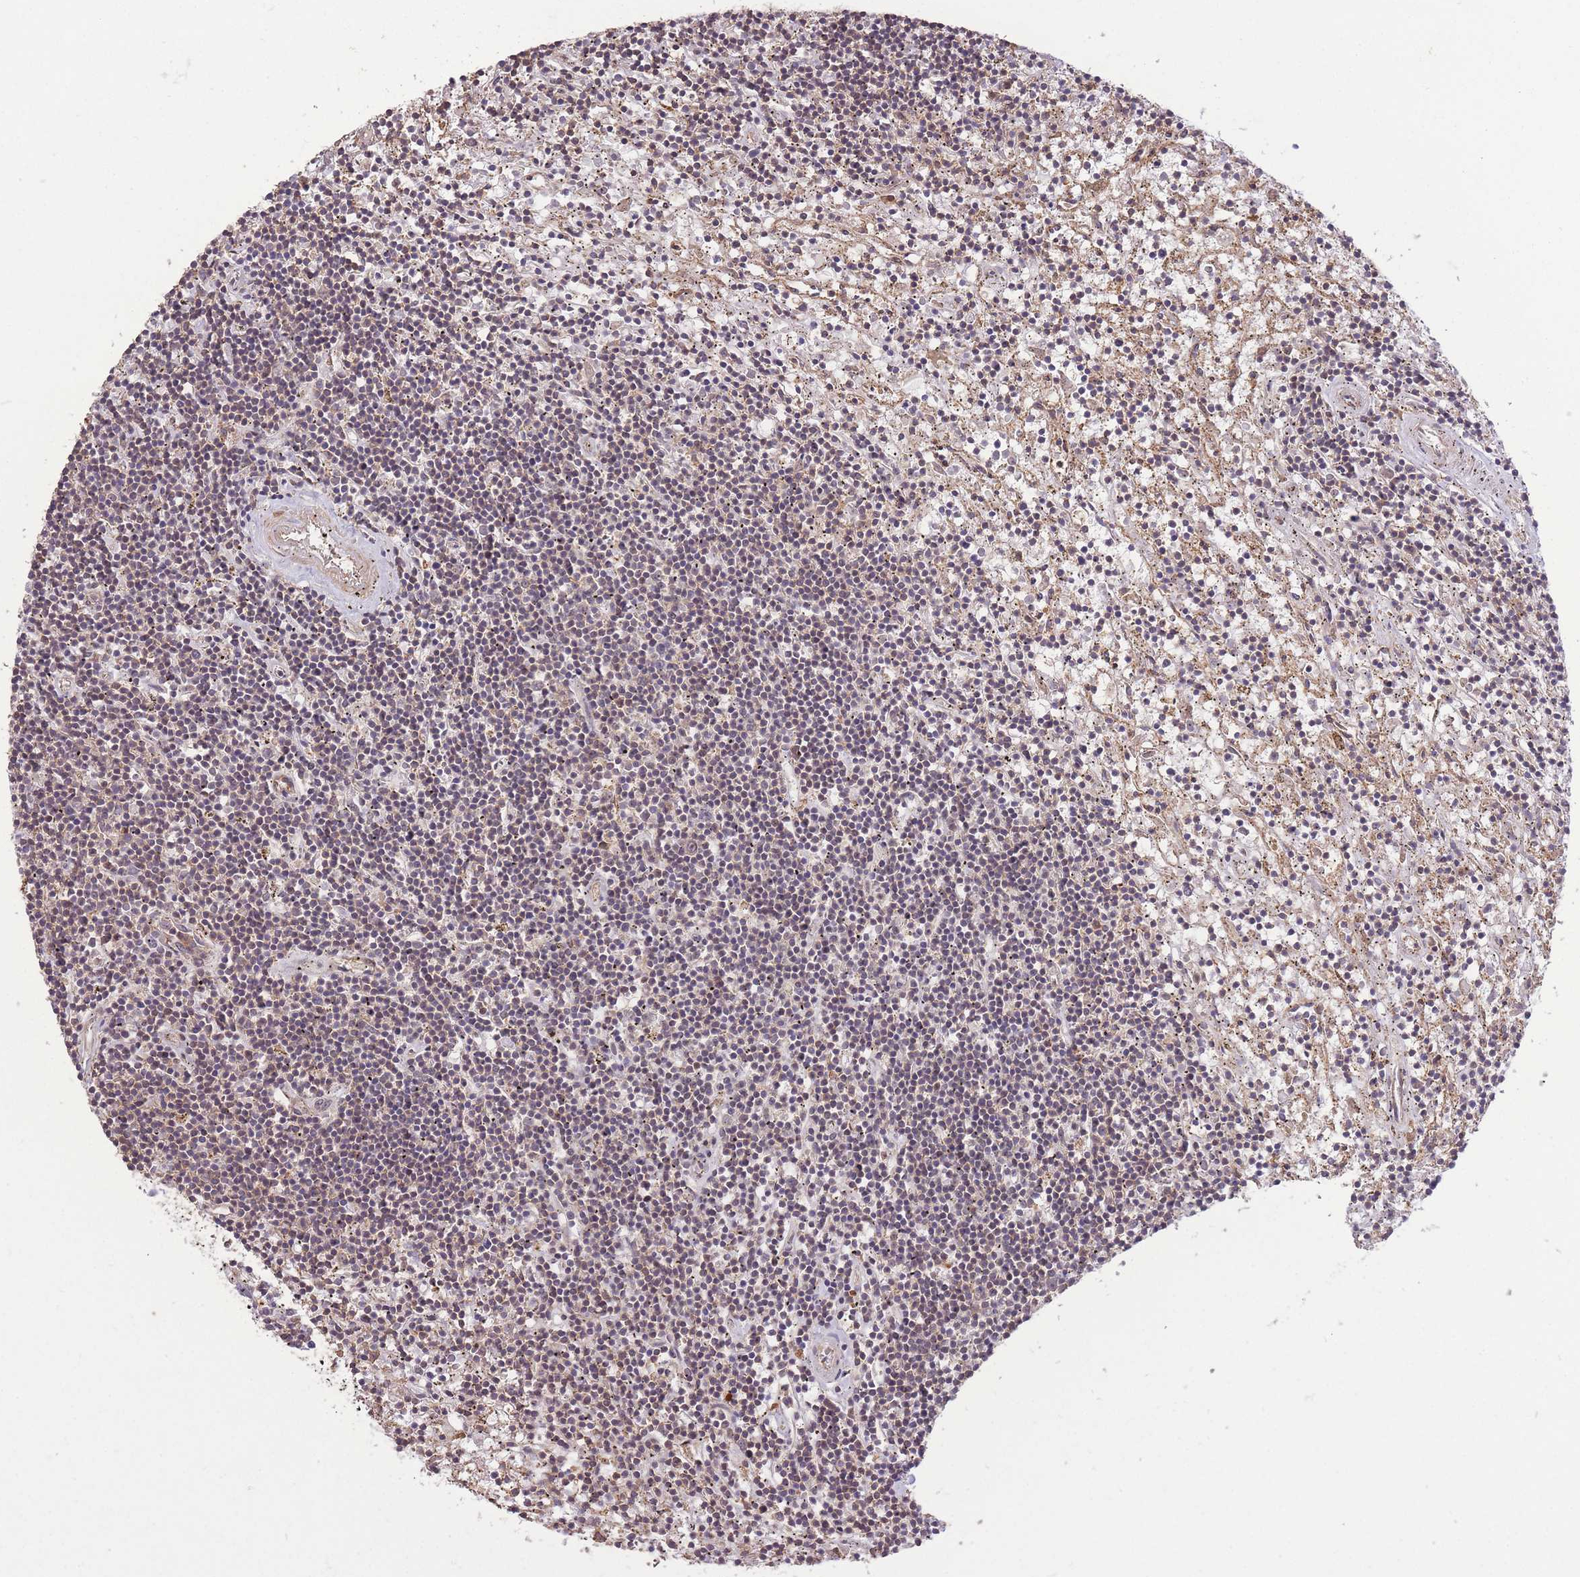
{"staining": {"intensity": "negative", "quantity": "none", "location": "none"}, "tissue": "lymphoma", "cell_type": "Tumor cells", "image_type": "cancer", "snomed": [{"axis": "morphology", "description": "Malignant lymphoma, non-Hodgkin's type, Low grade"}, {"axis": "topography", "description": "Spleen"}], "caption": "This is an immunohistochemistry photomicrograph of lymphoma. There is no expression in tumor cells.", "gene": "POLR3F", "patient": {"sex": "male", "age": 76}}